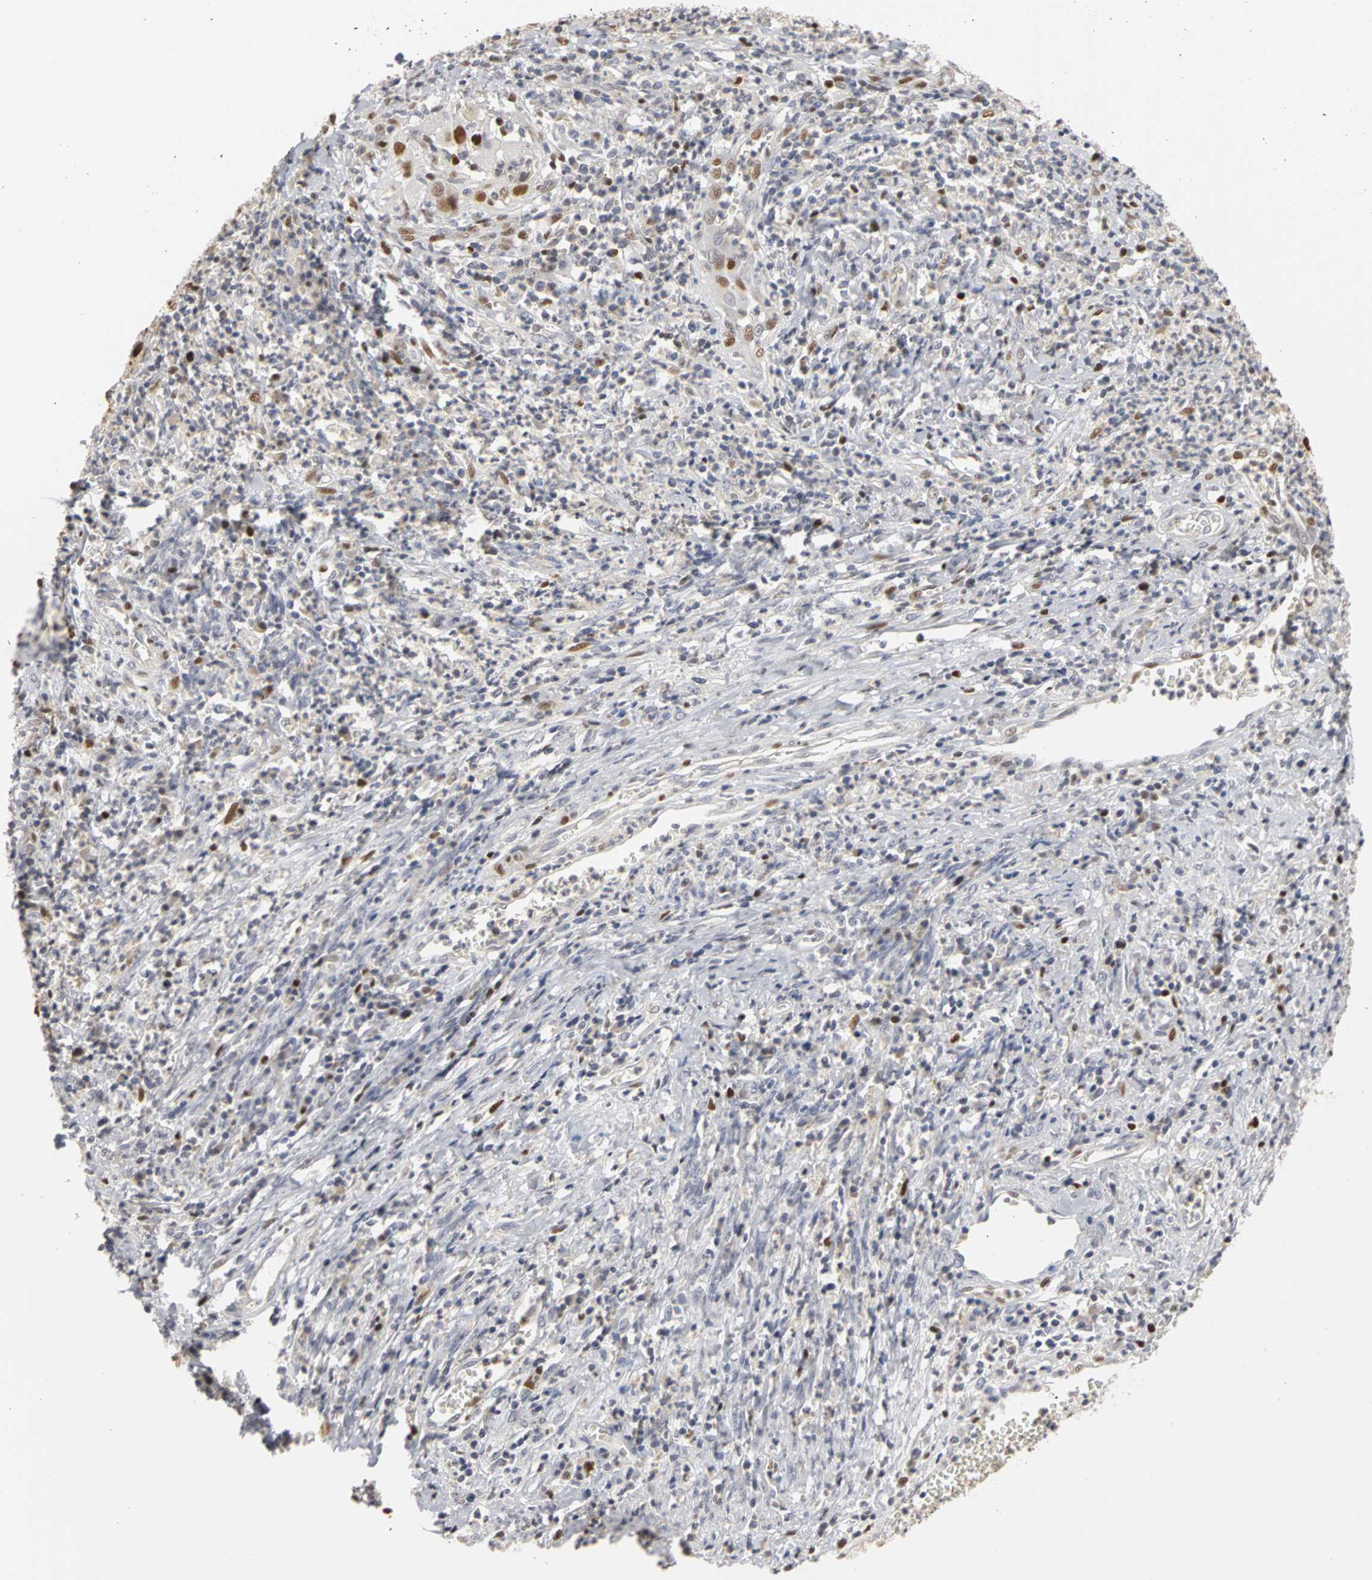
{"staining": {"intensity": "strong", "quantity": ">75%", "location": "nuclear"}, "tissue": "cervical cancer", "cell_type": "Tumor cells", "image_type": "cancer", "snomed": [{"axis": "morphology", "description": "Squamous cell carcinoma, NOS"}, {"axis": "topography", "description": "Cervix"}], "caption": "Brown immunohistochemical staining in squamous cell carcinoma (cervical) reveals strong nuclear staining in approximately >75% of tumor cells.", "gene": "MCM6", "patient": {"sex": "female", "age": 32}}